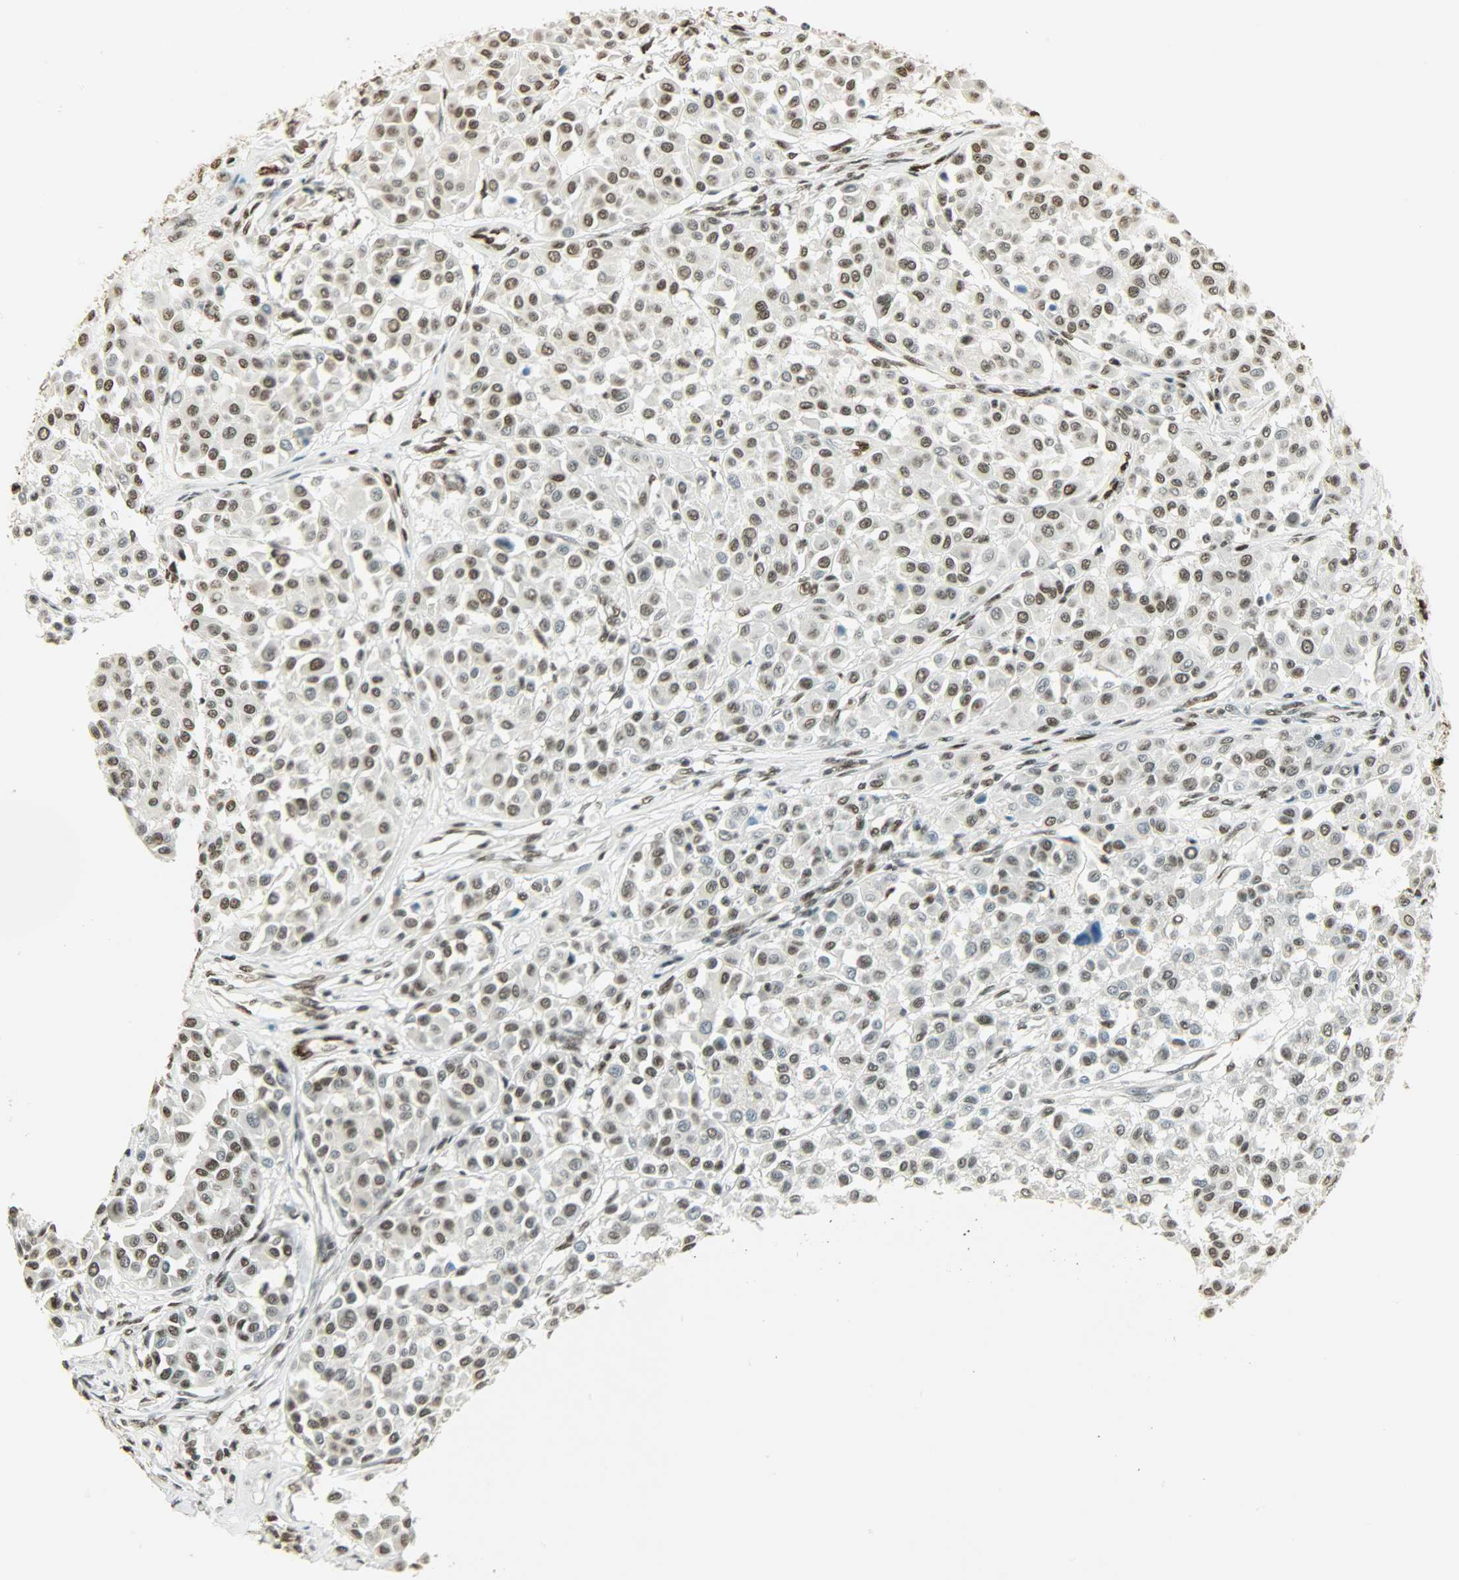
{"staining": {"intensity": "moderate", "quantity": "25%-75%", "location": "nuclear"}, "tissue": "melanoma", "cell_type": "Tumor cells", "image_type": "cancer", "snomed": [{"axis": "morphology", "description": "Malignant melanoma, Metastatic site"}, {"axis": "topography", "description": "Soft tissue"}], "caption": "Moderate nuclear staining is appreciated in approximately 25%-75% of tumor cells in melanoma.", "gene": "MYEF2", "patient": {"sex": "male", "age": 41}}